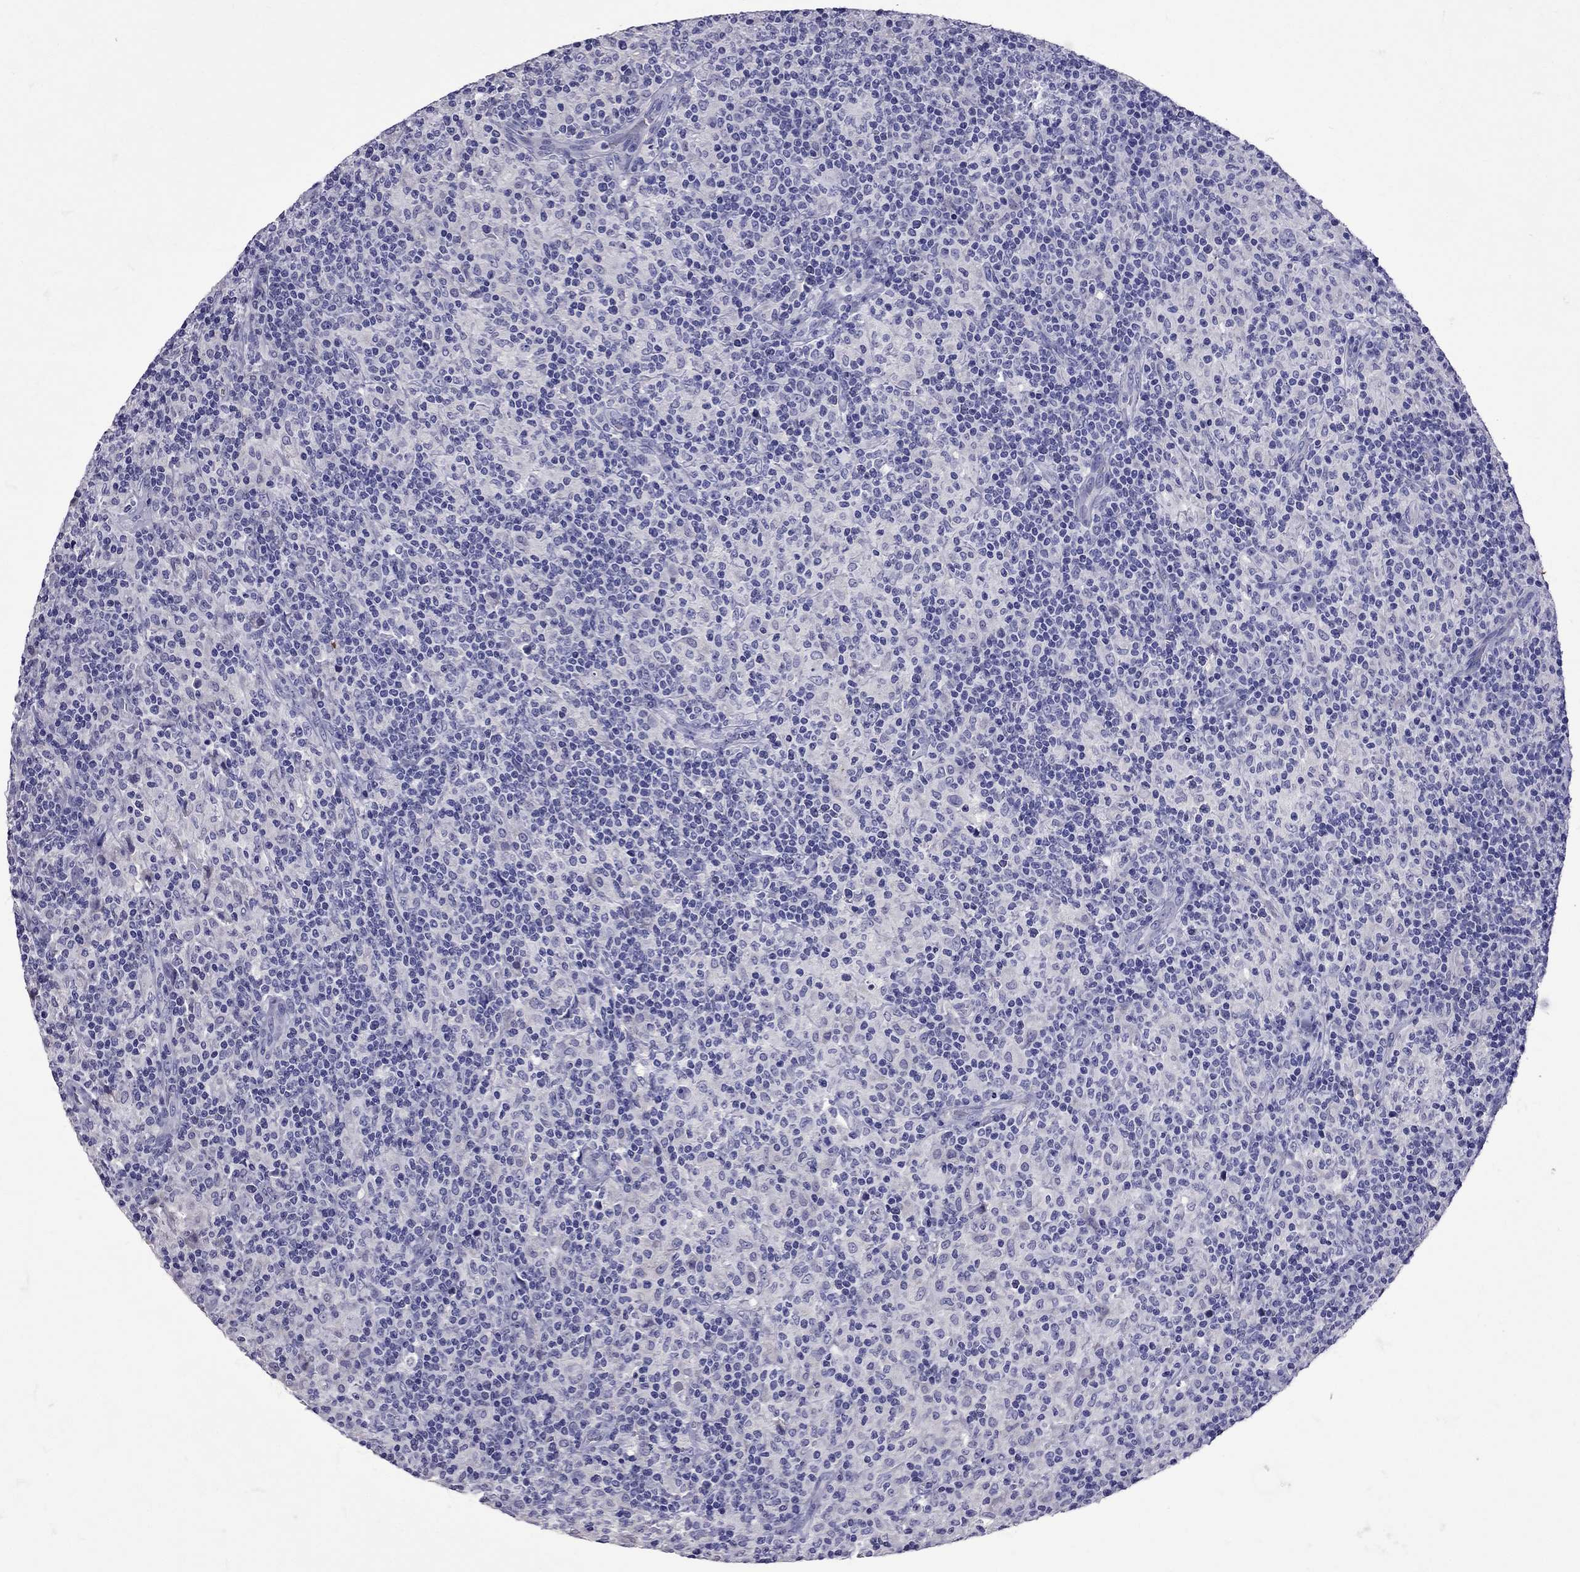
{"staining": {"intensity": "negative", "quantity": "none", "location": "none"}, "tissue": "lymphoma", "cell_type": "Tumor cells", "image_type": "cancer", "snomed": [{"axis": "morphology", "description": "Hodgkin's disease, NOS"}, {"axis": "topography", "description": "Lymph node"}], "caption": "DAB immunohistochemical staining of human lymphoma shows no significant expression in tumor cells. Nuclei are stained in blue.", "gene": "TBR1", "patient": {"sex": "male", "age": 70}}